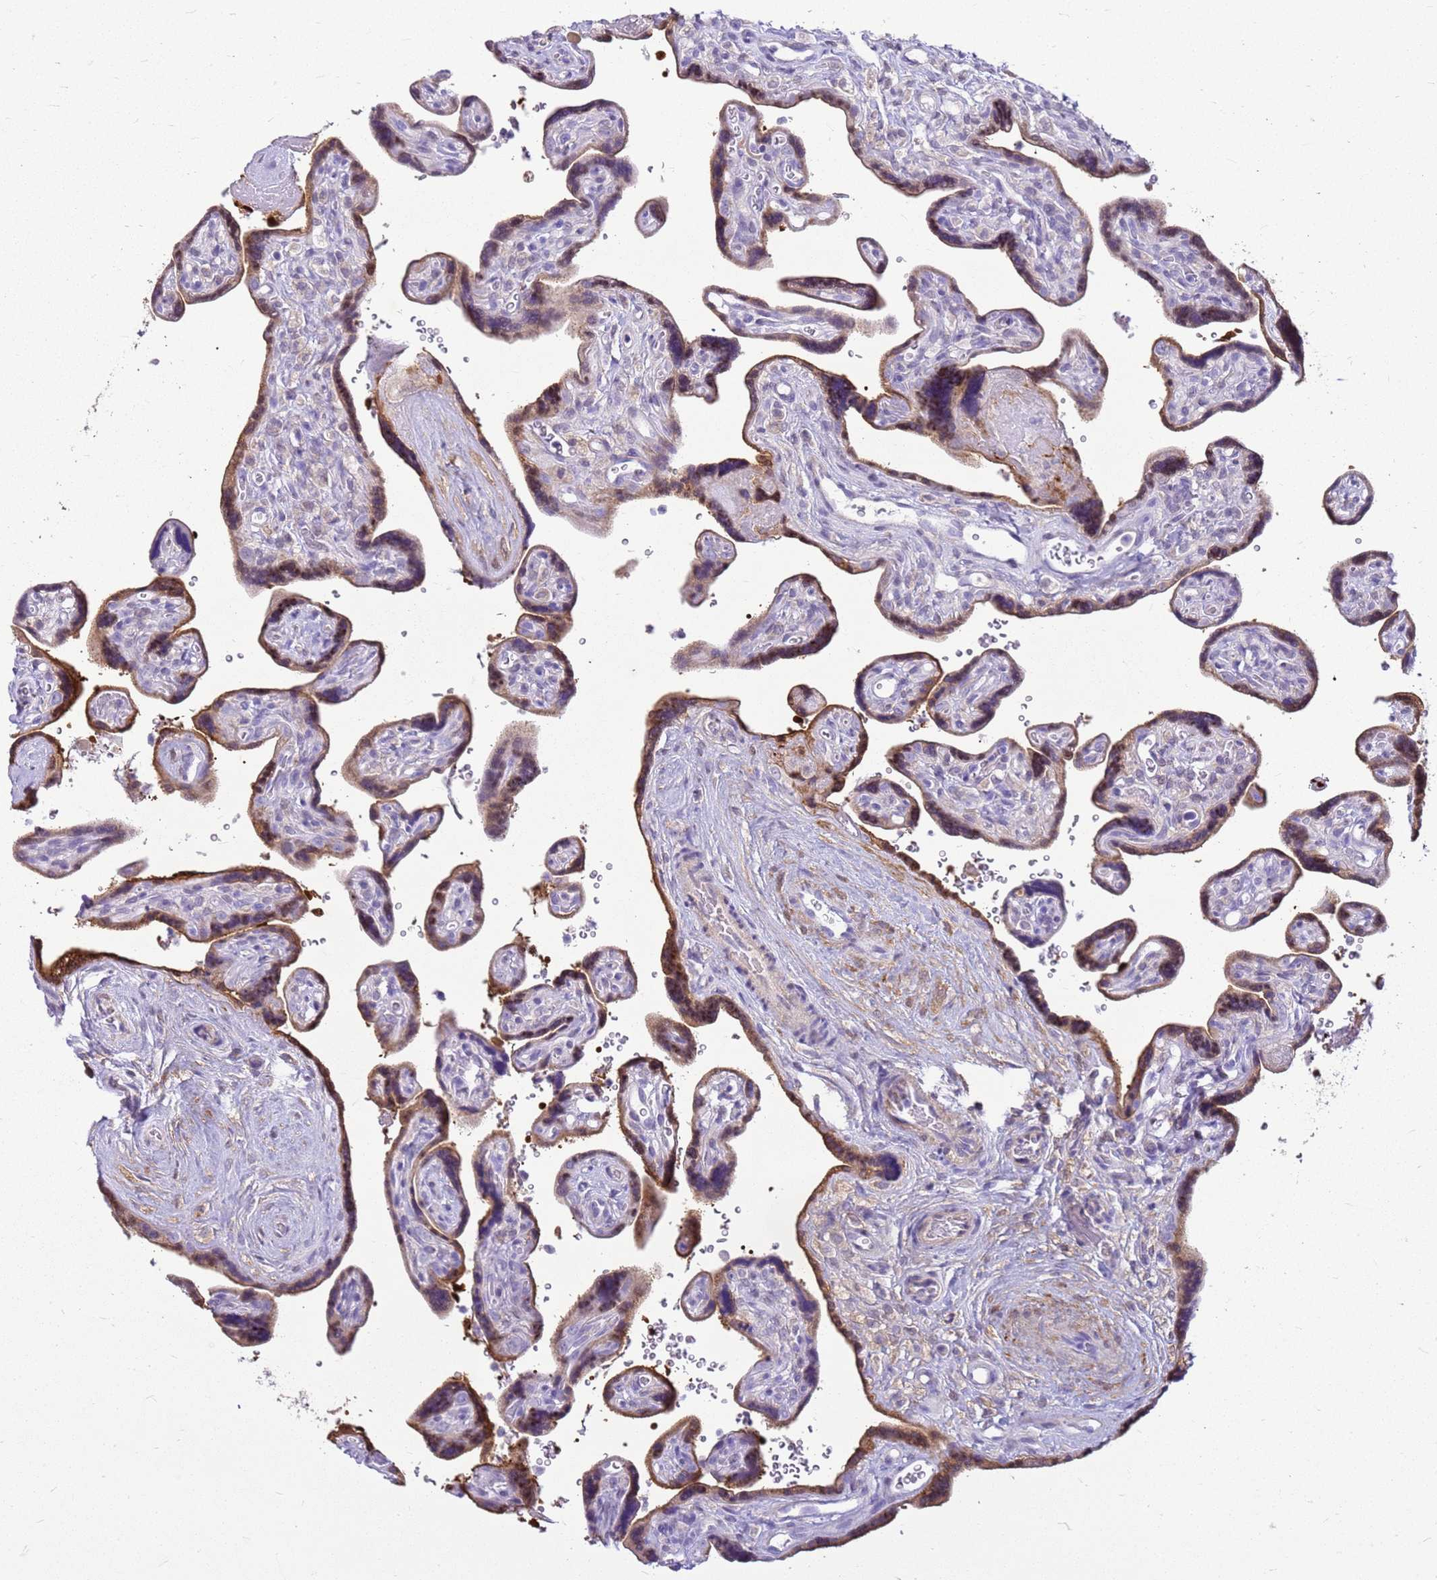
{"staining": {"intensity": "strong", "quantity": "<25%", "location": "cytoplasmic/membranous"}, "tissue": "placenta", "cell_type": "Decidual cells", "image_type": "normal", "snomed": [{"axis": "morphology", "description": "Normal tissue, NOS"}, {"axis": "topography", "description": "Placenta"}], "caption": "This image reveals normal placenta stained with immunohistochemistry to label a protein in brown. The cytoplasmic/membranous of decidual cells show strong positivity for the protein. Nuclei are counter-stained blue.", "gene": "HSPB1", "patient": {"sex": "female", "age": 39}}